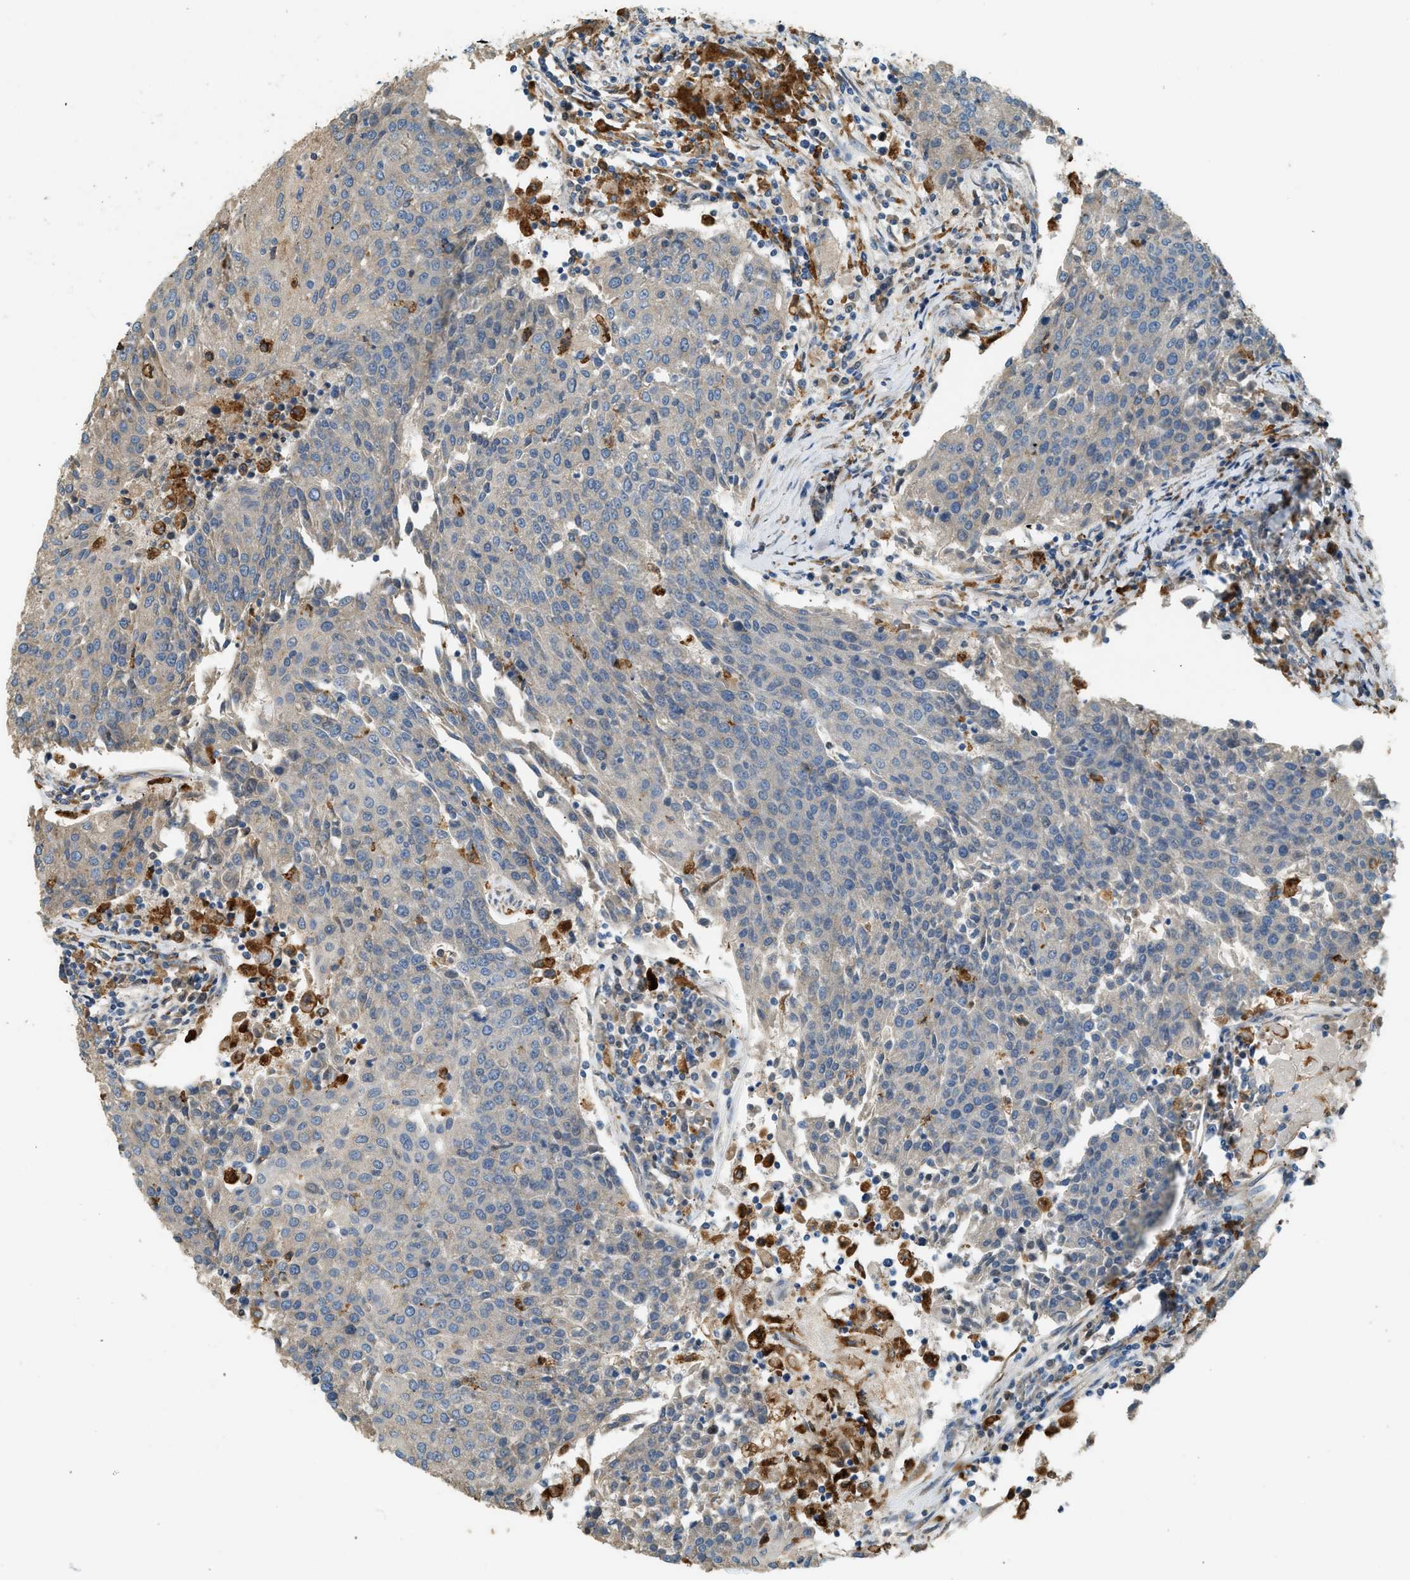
{"staining": {"intensity": "negative", "quantity": "none", "location": "none"}, "tissue": "urothelial cancer", "cell_type": "Tumor cells", "image_type": "cancer", "snomed": [{"axis": "morphology", "description": "Urothelial carcinoma, High grade"}, {"axis": "topography", "description": "Urinary bladder"}], "caption": "Urothelial cancer was stained to show a protein in brown. There is no significant positivity in tumor cells.", "gene": "CTSB", "patient": {"sex": "female", "age": 85}}